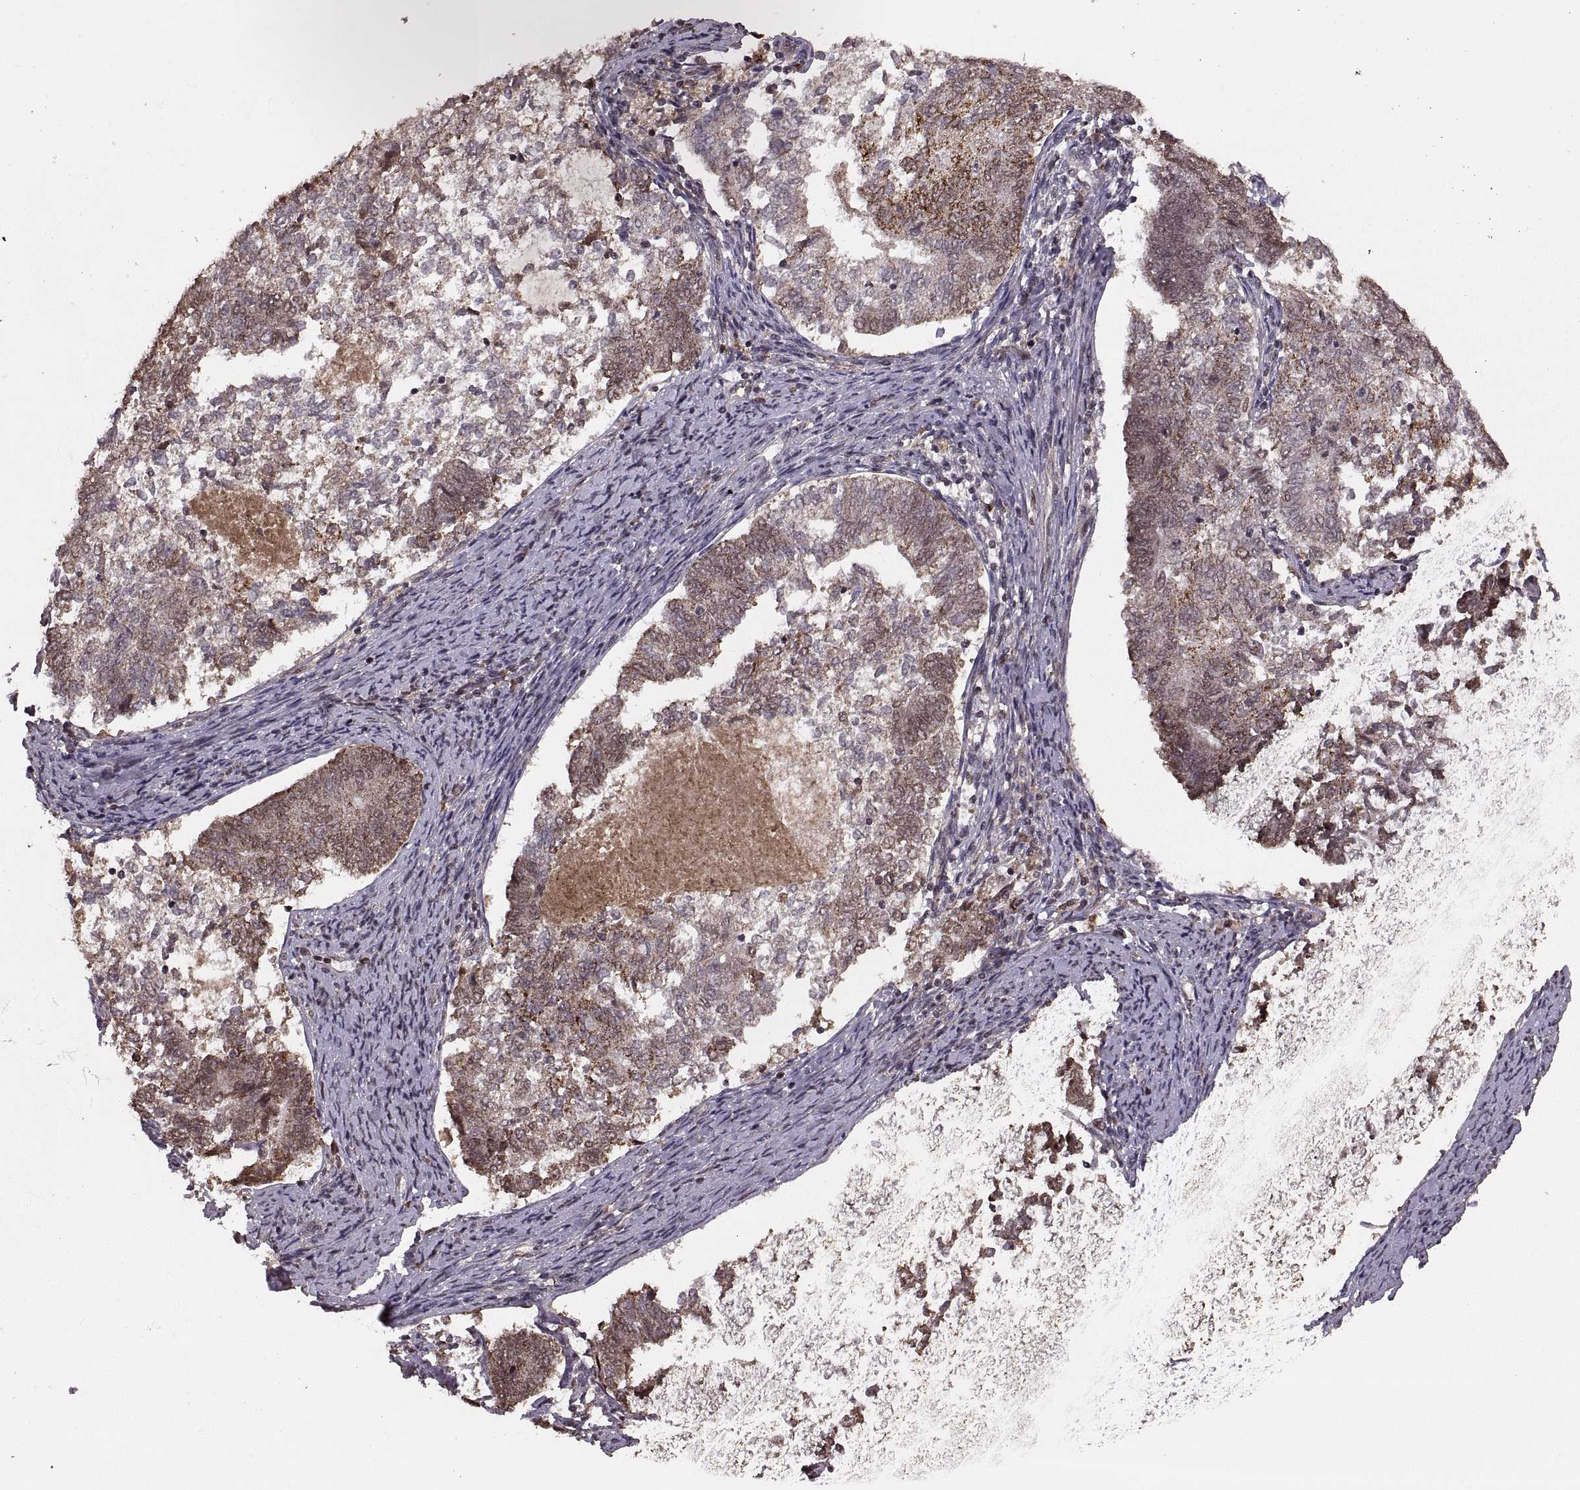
{"staining": {"intensity": "moderate", "quantity": "25%-75%", "location": "cytoplasmic/membranous"}, "tissue": "endometrial cancer", "cell_type": "Tumor cells", "image_type": "cancer", "snomed": [{"axis": "morphology", "description": "Adenocarcinoma, NOS"}, {"axis": "topography", "description": "Endometrium"}], "caption": "A high-resolution image shows IHC staining of endometrial adenocarcinoma, which reveals moderate cytoplasmic/membranous positivity in approximately 25%-75% of tumor cells. The staining is performed using DAB (3,3'-diaminobenzidine) brown chromogen to label protein expression. The nuclei are counter-stained blue using hematoxylin.", "gene": "RFT1", "patient": {"sex": "female", "age": 65}}